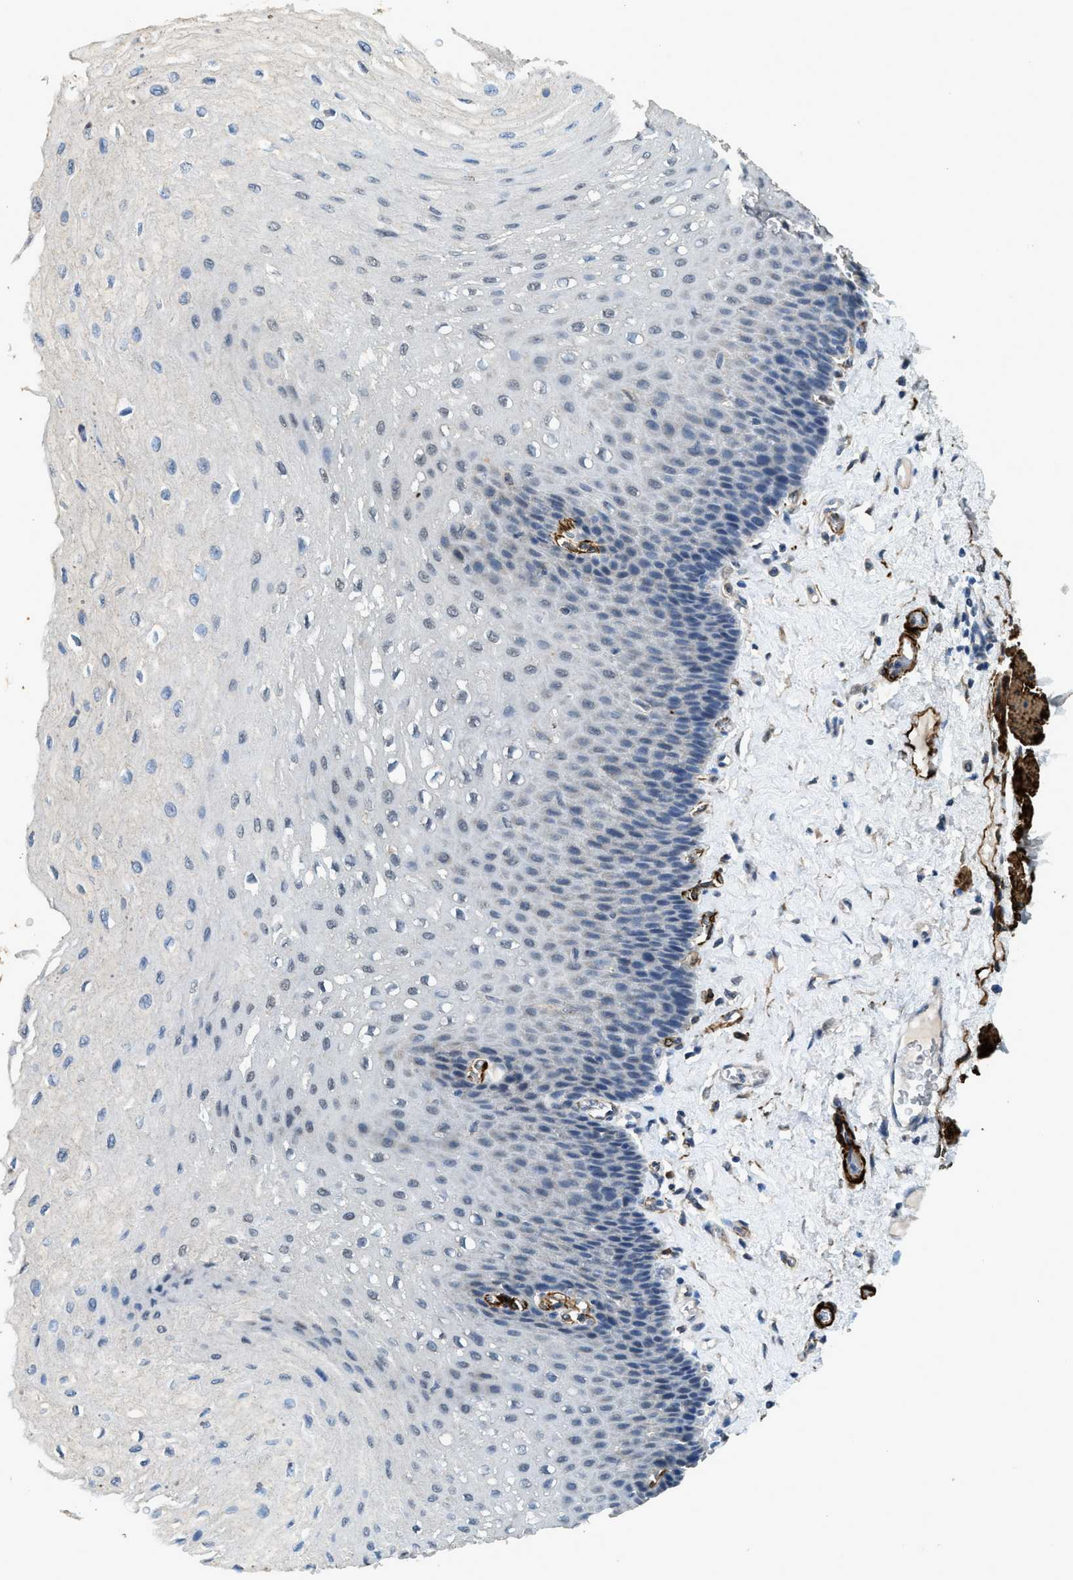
{"staining": {"intensity": "negative", "quantity": "none", "location": "none"}, "tissue": "esophagus", "cell_type": "Squamous epithelial cells", "image_type": "normal", "snomed": [{"axis": "morphology", "description": "Normal tissue, NOS"}, {"axis": "topography", "description": "Esophagus"}], "caption": "Protein analysis of normal esophagus exhibits no significant expression in squamous epithelial cells. (Stains: DAB (3,3'-diaminobenzidine) immunohistochemistry (IHC) with hematoxylin counter stain, Microscopy: brightfield microscopy at high magnification).", "gene": "SYNM", "patient": {"sex": "female", "age": 72}}